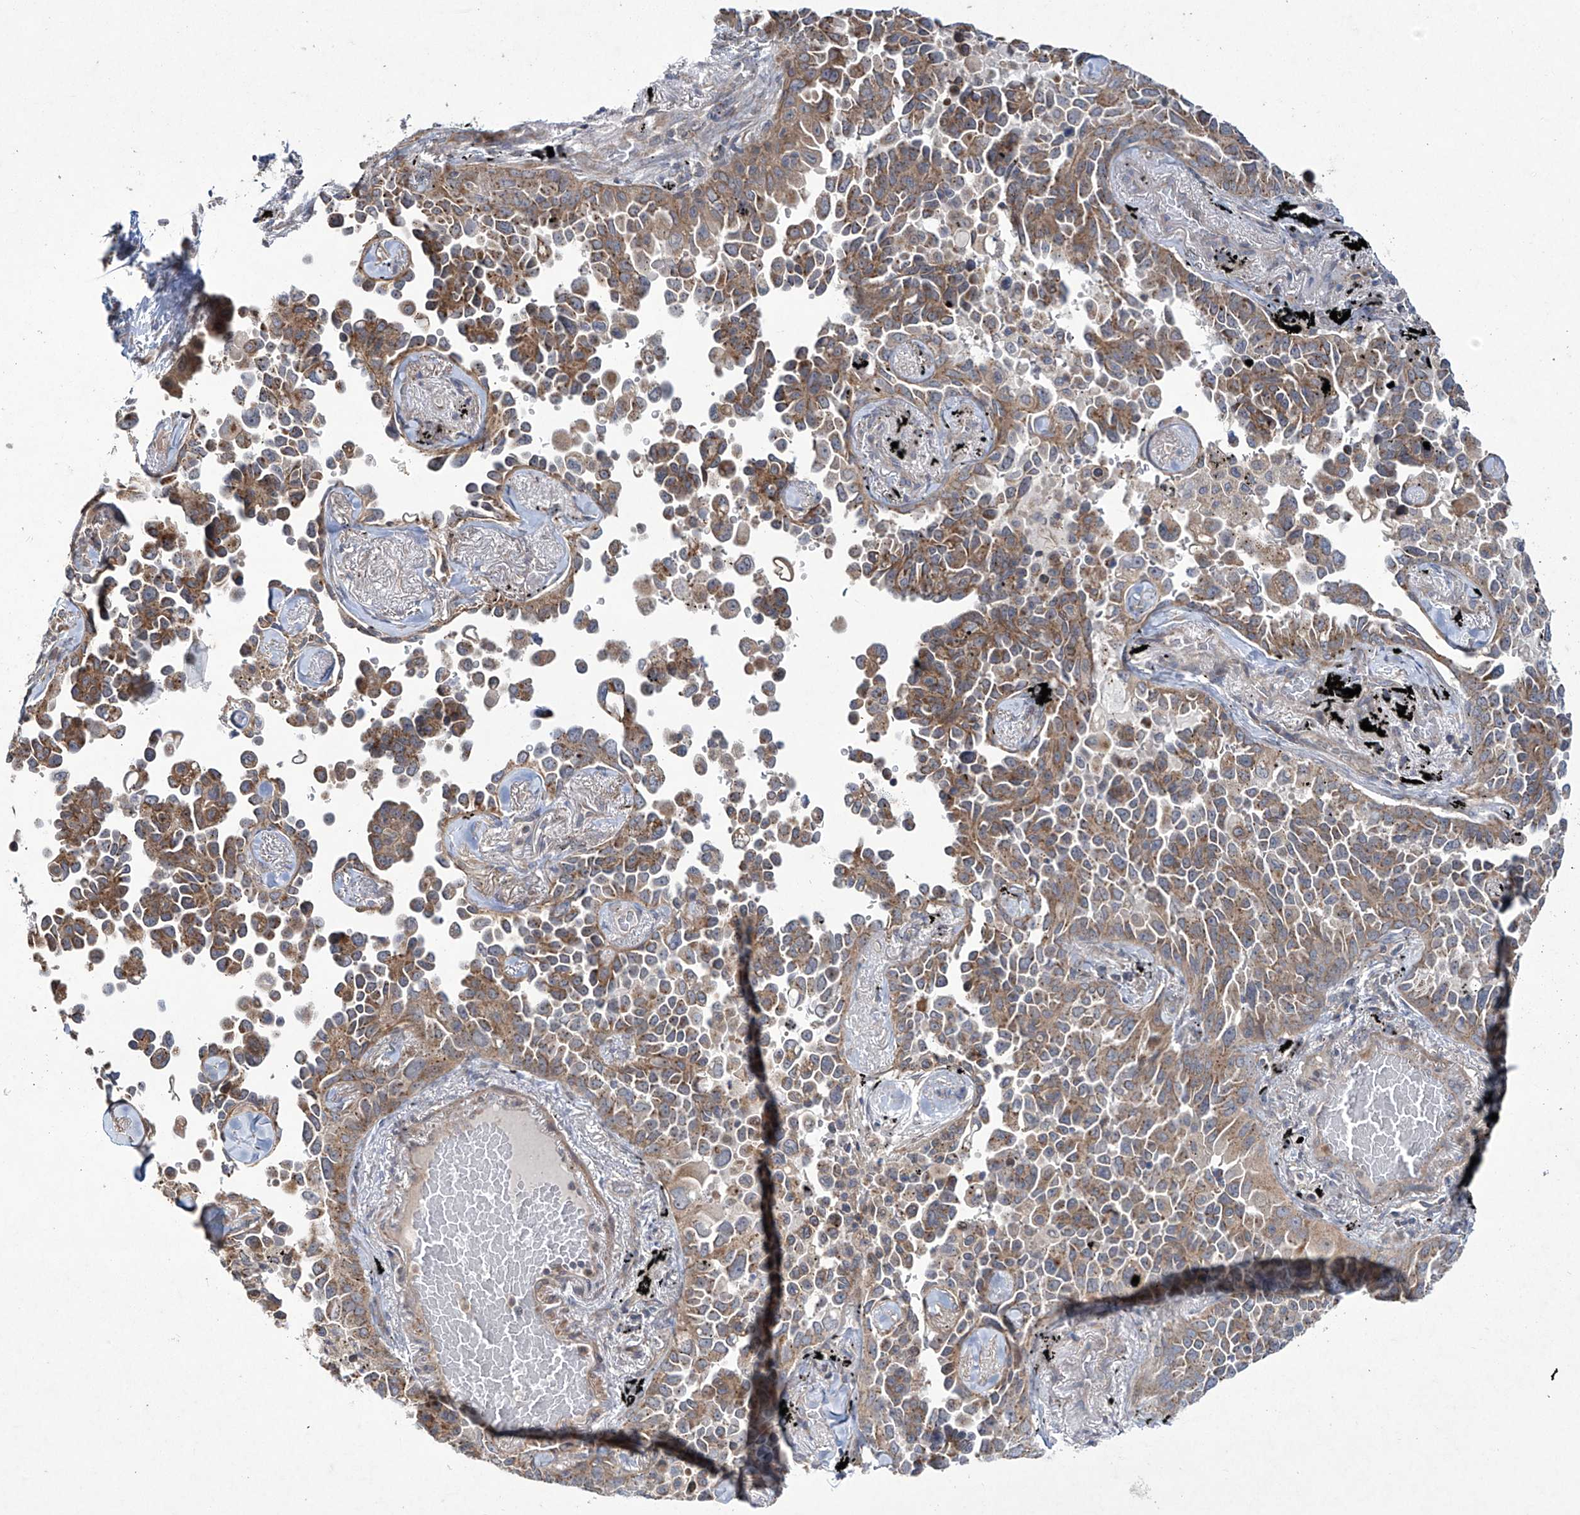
{"staining": {"intensity": "moderate", "quantity": ">75%", "location": "cytoplasmic/membranous"}, "tissue": "lung cancer", "cell_type": "Tumor cells", "image_type": "cancer", "snomed": [{"axis": "morphology", "description": "Adenocarcinoma, NOS"}, {"axis": "topography", "description": "Lung"}], "caption": "The histopathology image displays a brown stain indicating the presence of a protein in the cytoplasmic/membranous of tumor cells in lung cancer. (Stains: DAB in brown, nuclei in blue, Microscopy: brightfield microscopy at high magnification).", "gene": "TRIM60", "patient": {"sex": "female", "age": 67}}